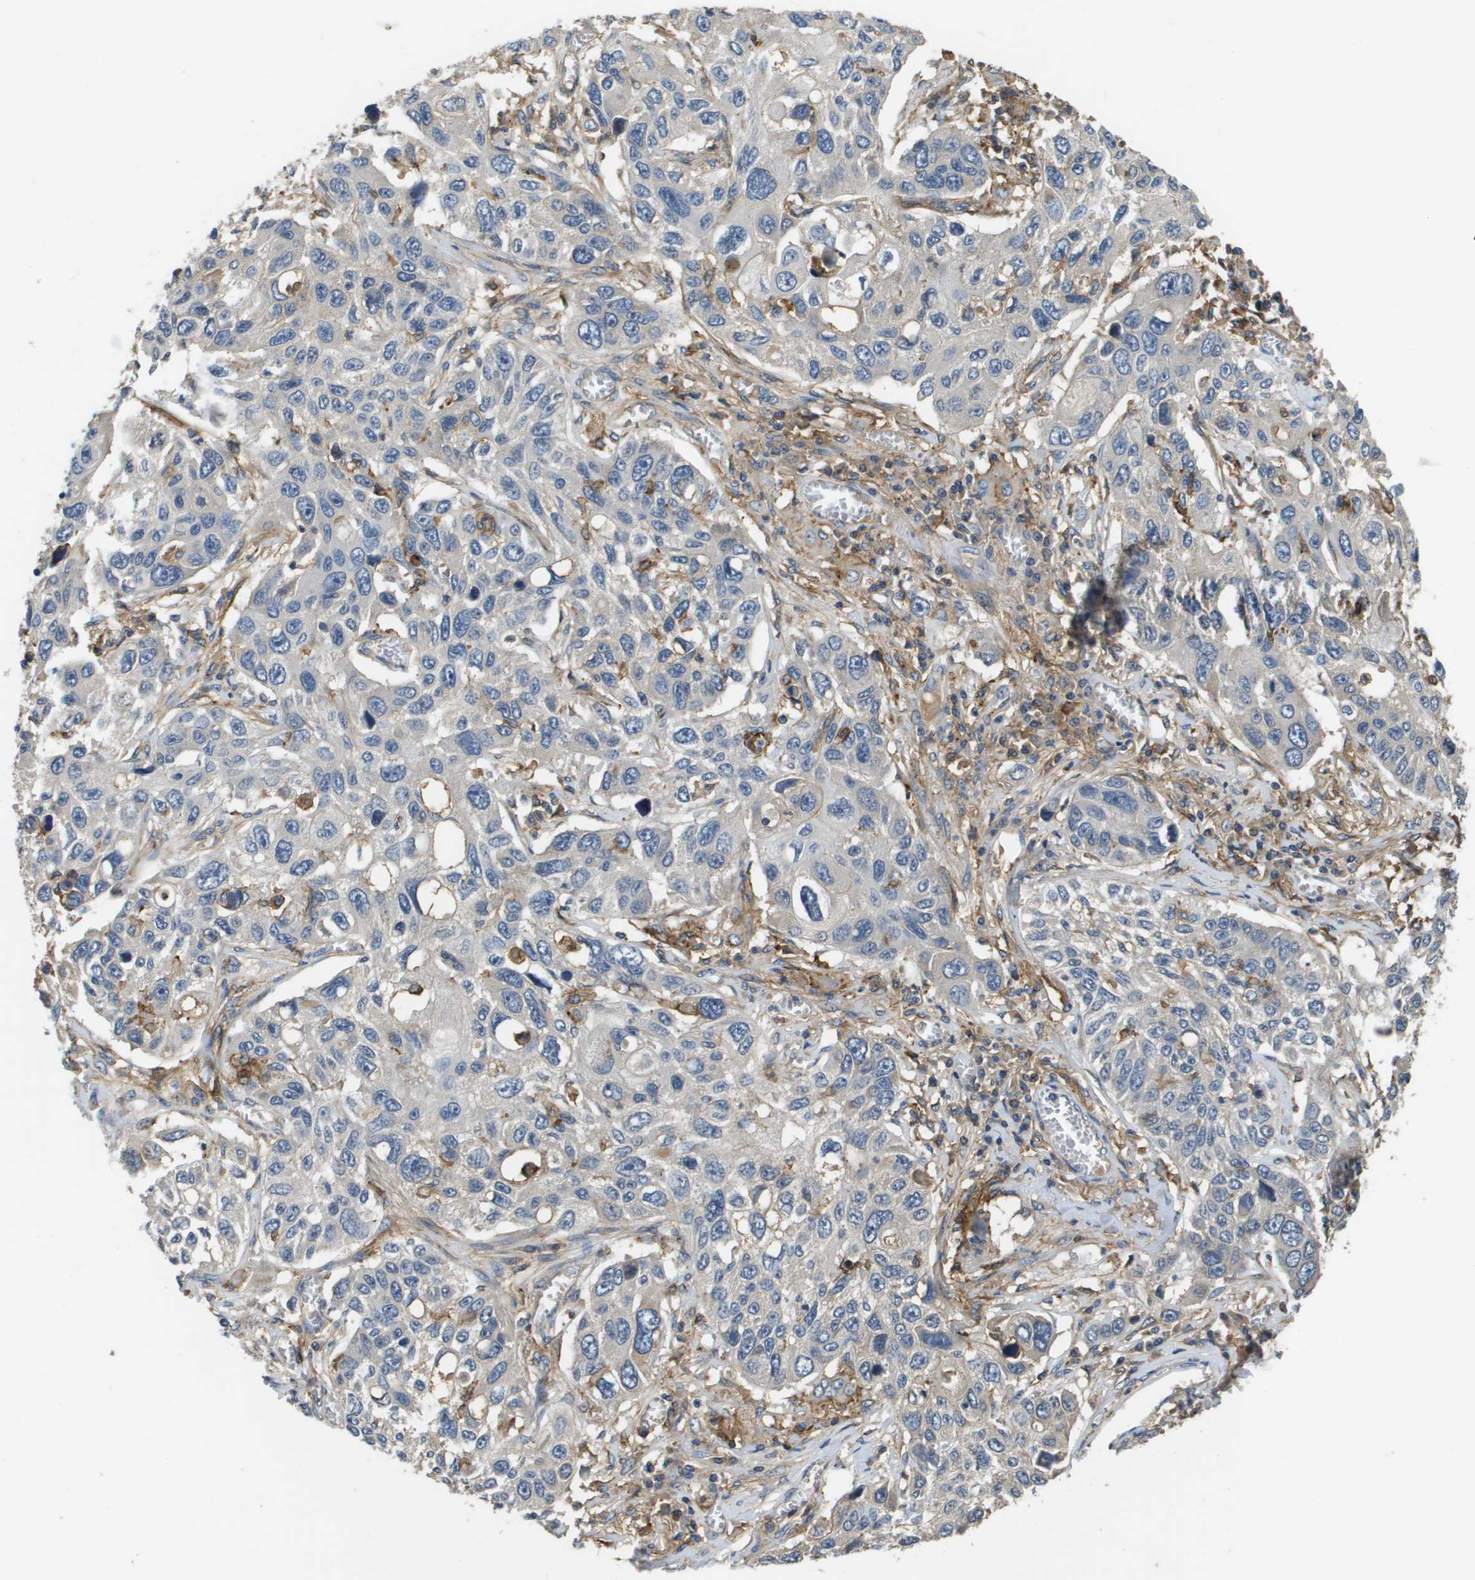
{"staining": {"intensity": "moderate", "quantity": "25%-75%", "location": "cytoplasmic/membranous"}, "tissue": "lung cancer", "cell_type": "Tumor cells", "image_type": "cancer", "snomed": [{"axis": "morphology", "description": "Squamous cell carcinoma, NOS"}, {"axis": "topography", "description": "Lung"}], "caption": "A brown stain highlights moderate cytoplasmic/membranous positivity of a protein in lung squamous cell carcinoma tumor cells.", "gene": "SLC16A3", "patient": {"sex": "male", "age": 71}}